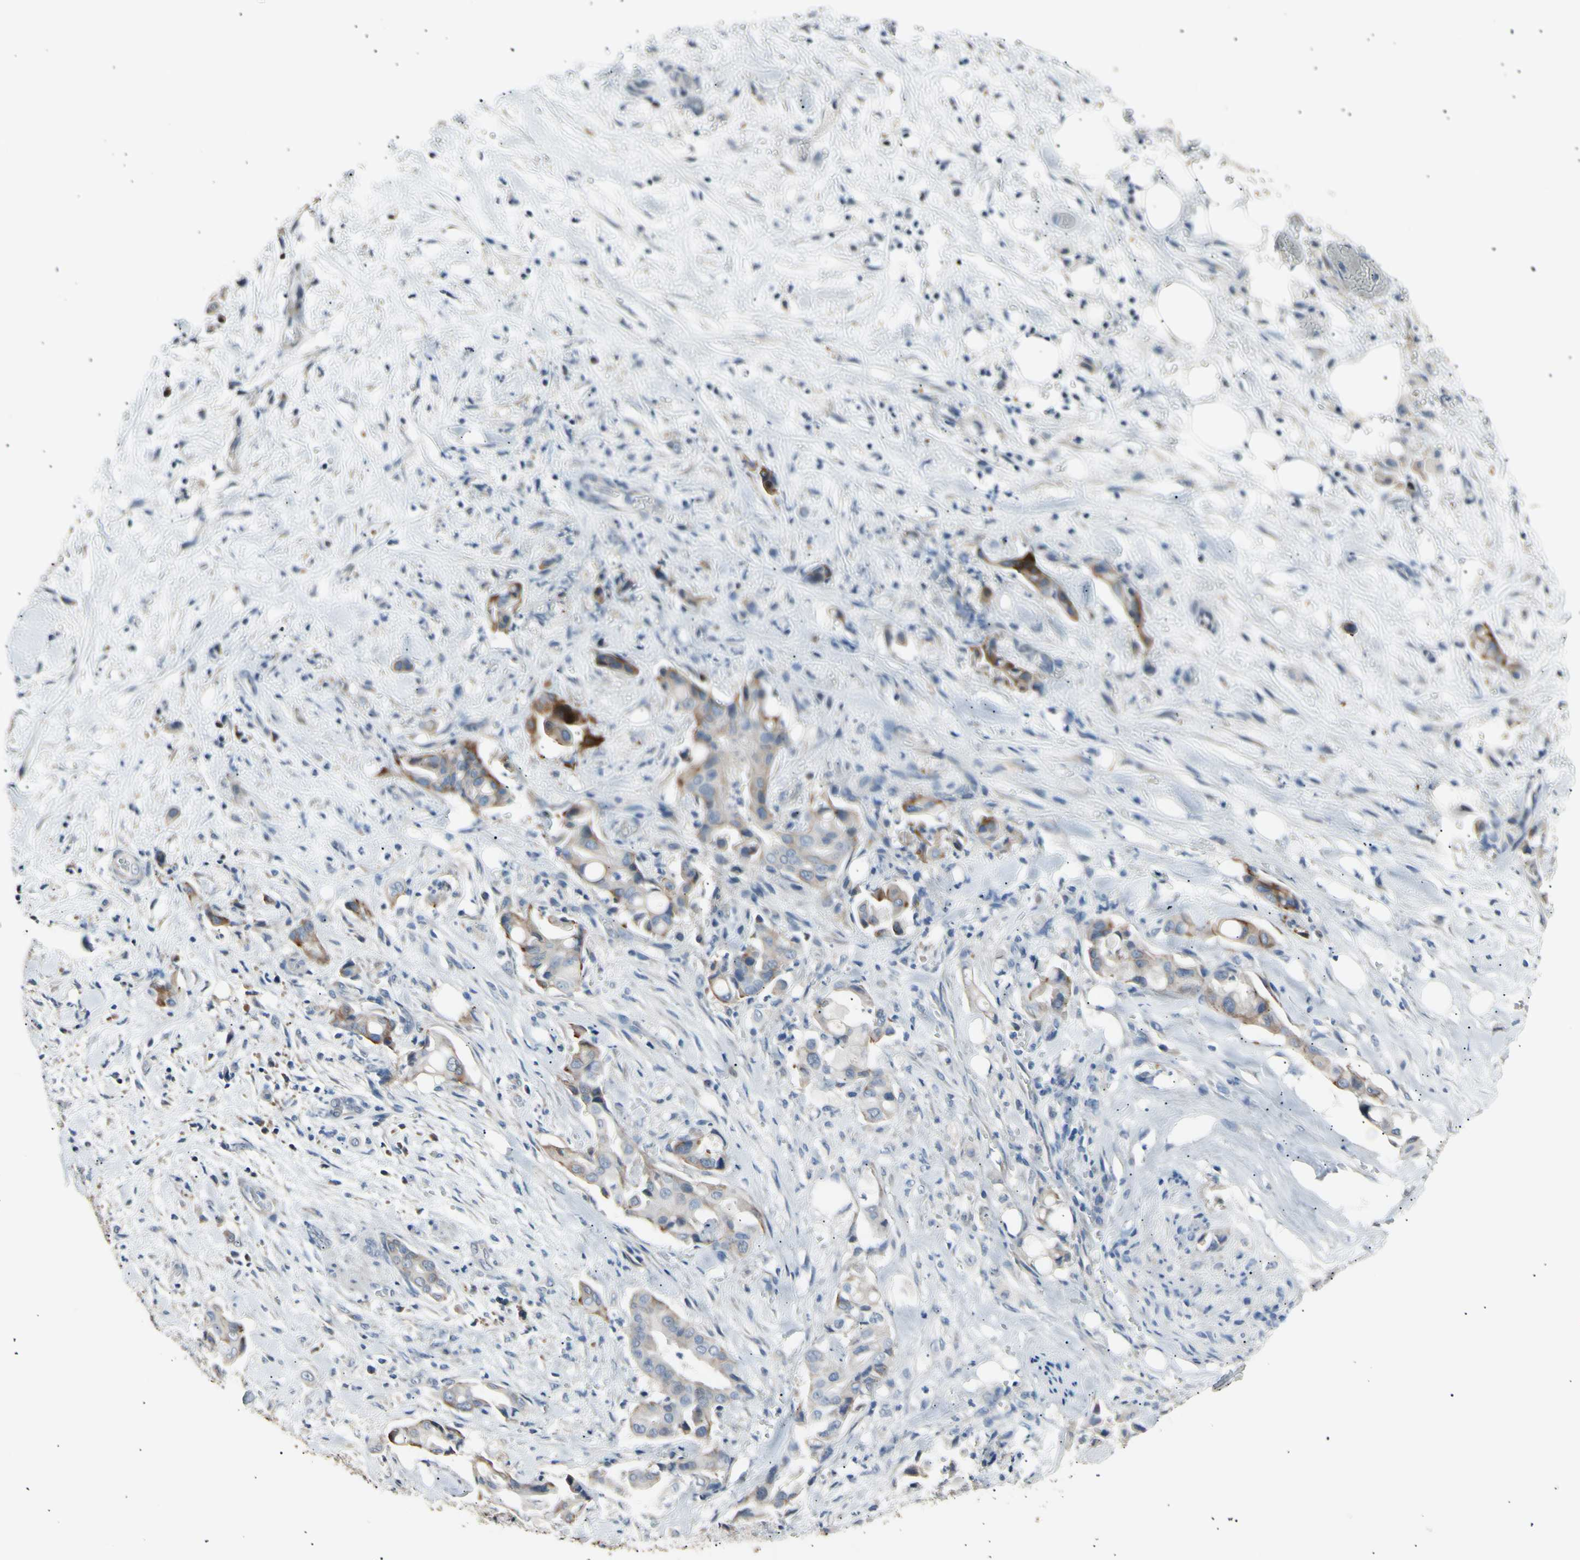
{"staining": {"intensity": "weak", "quantity": "25%-75%", "location": "cytoplasmic/membranous"}, "tissue": "liver cancer", "cell_type": "Tumor cells", "image_type": "cancer", "snomed": [{"axis": "morphology", "description": "Cholangiocarcinoma"}, {"axis": "topography", "description": "Liver"}], "caption": "Immunohistochemical staining of liver cholangiocarcinoma exhibits low levels of weak cytoplasmic/membranous protein positivity in approximately 25%-75% of tumor cells. Using DAB (brown) and hematoxylin (blue) stains, captured at high magnification using brightfield microscopy.", "gene": "LDLR", "patient": {"sex": "female", "age": 68}}